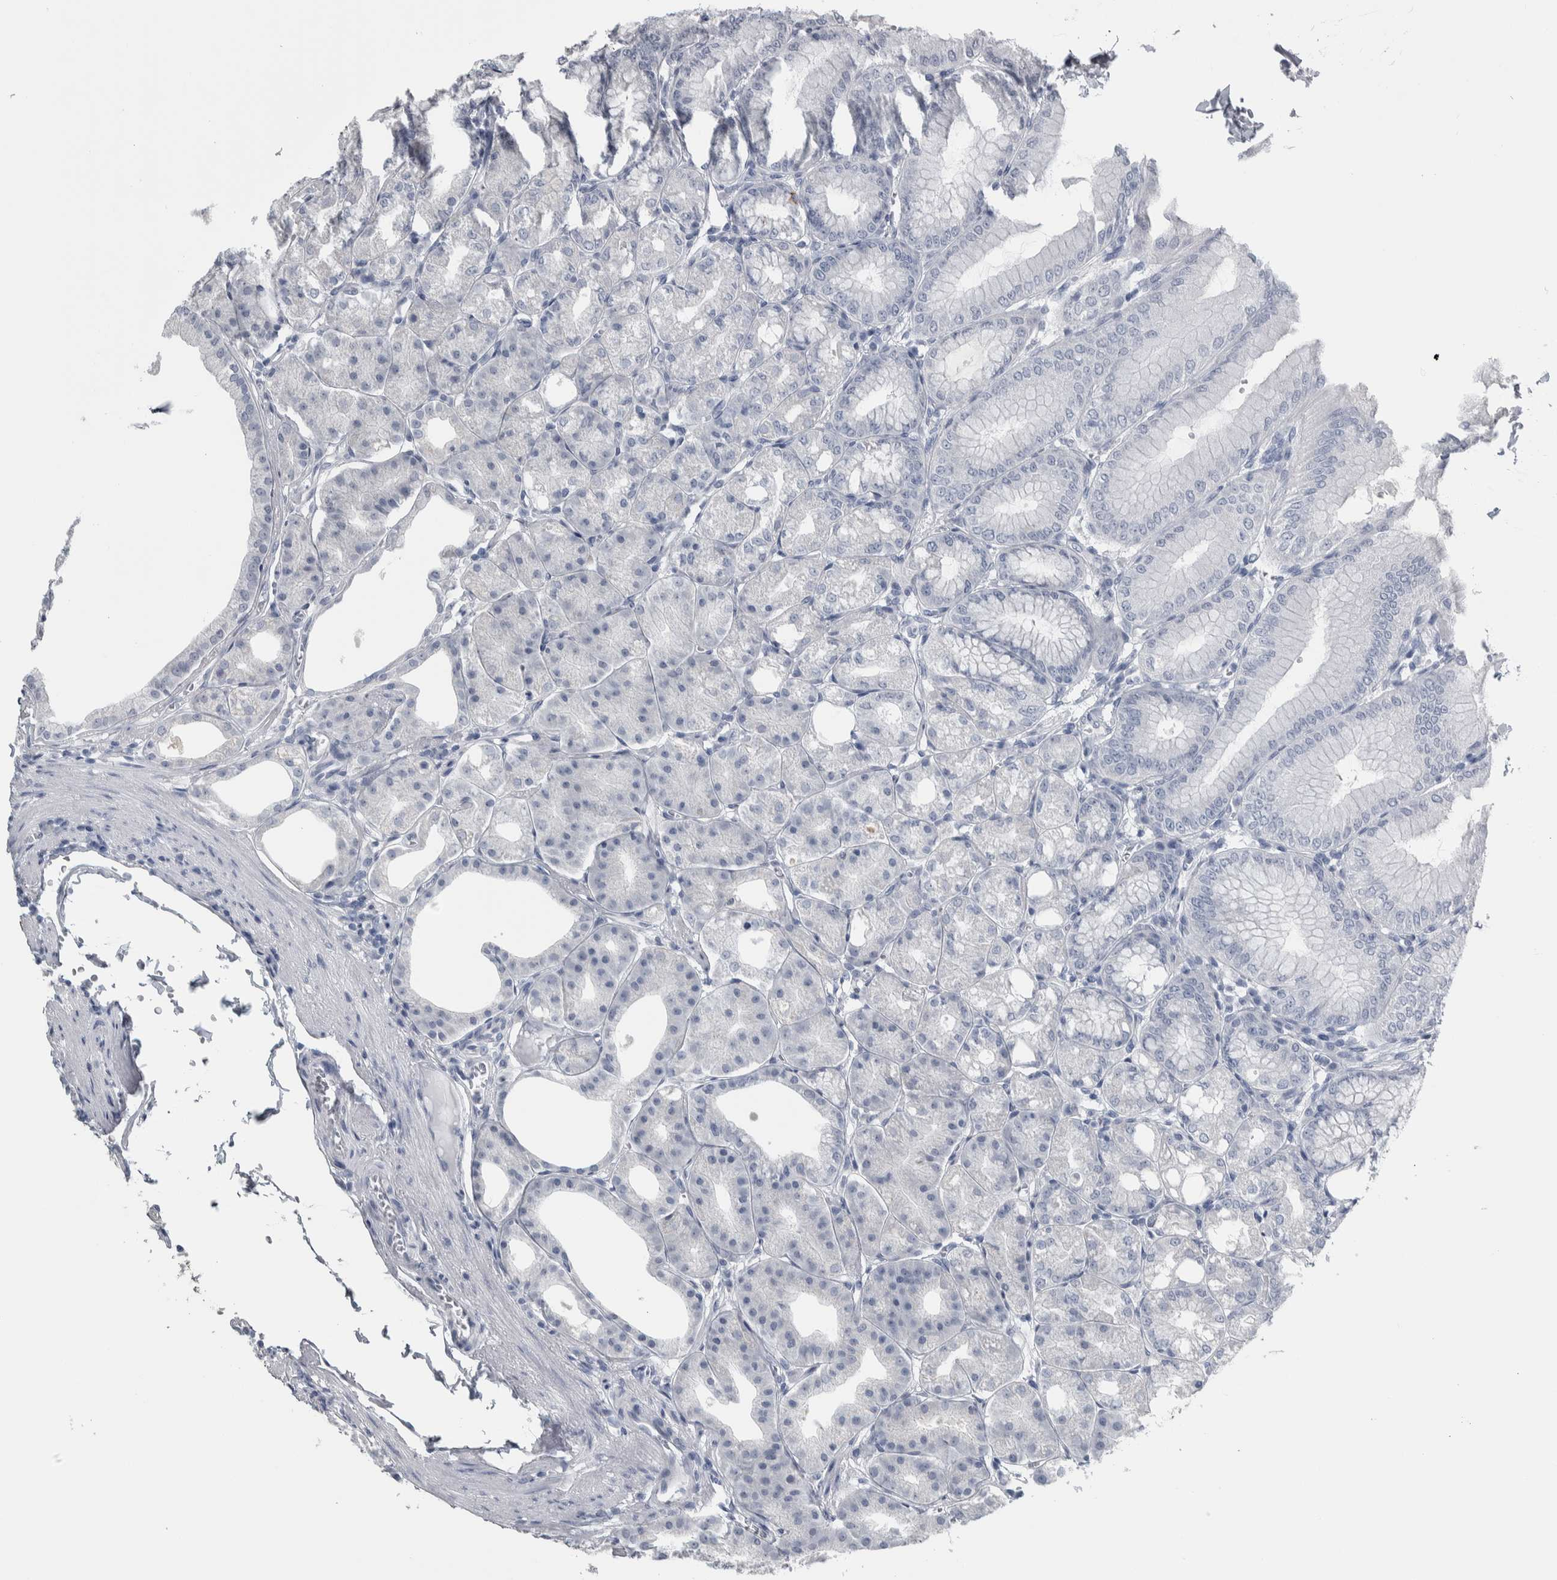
{"staining": {"intensity": "strong", "quantity": "<25%", "location": "cytoplasmic/membranous"}, "tissue": "stomach", "cell_type": "Glandular cells", "image_type": "normal", "snomed": [{"axis": "morphology", "description": "Normal tissue, NOS"}, {"axis": "topography", "description": "Stomach, lower"}], "caption": "Immunohistochemistry staining of unremarkable stomach, which demonstrates medium levels of strong cytoplasmic/membranous positivity in approximately <25% of glandular cells indicating strong cytoplasmic/membranous protein positivity. The staining was performed using DAB (3,3'-diaminobenzidine) (brown) for protein detection and nuclei were counterstained in hematoxylin (blue).", "gene": "CDH17", "patient": {"sex": "male", "age": 71}}